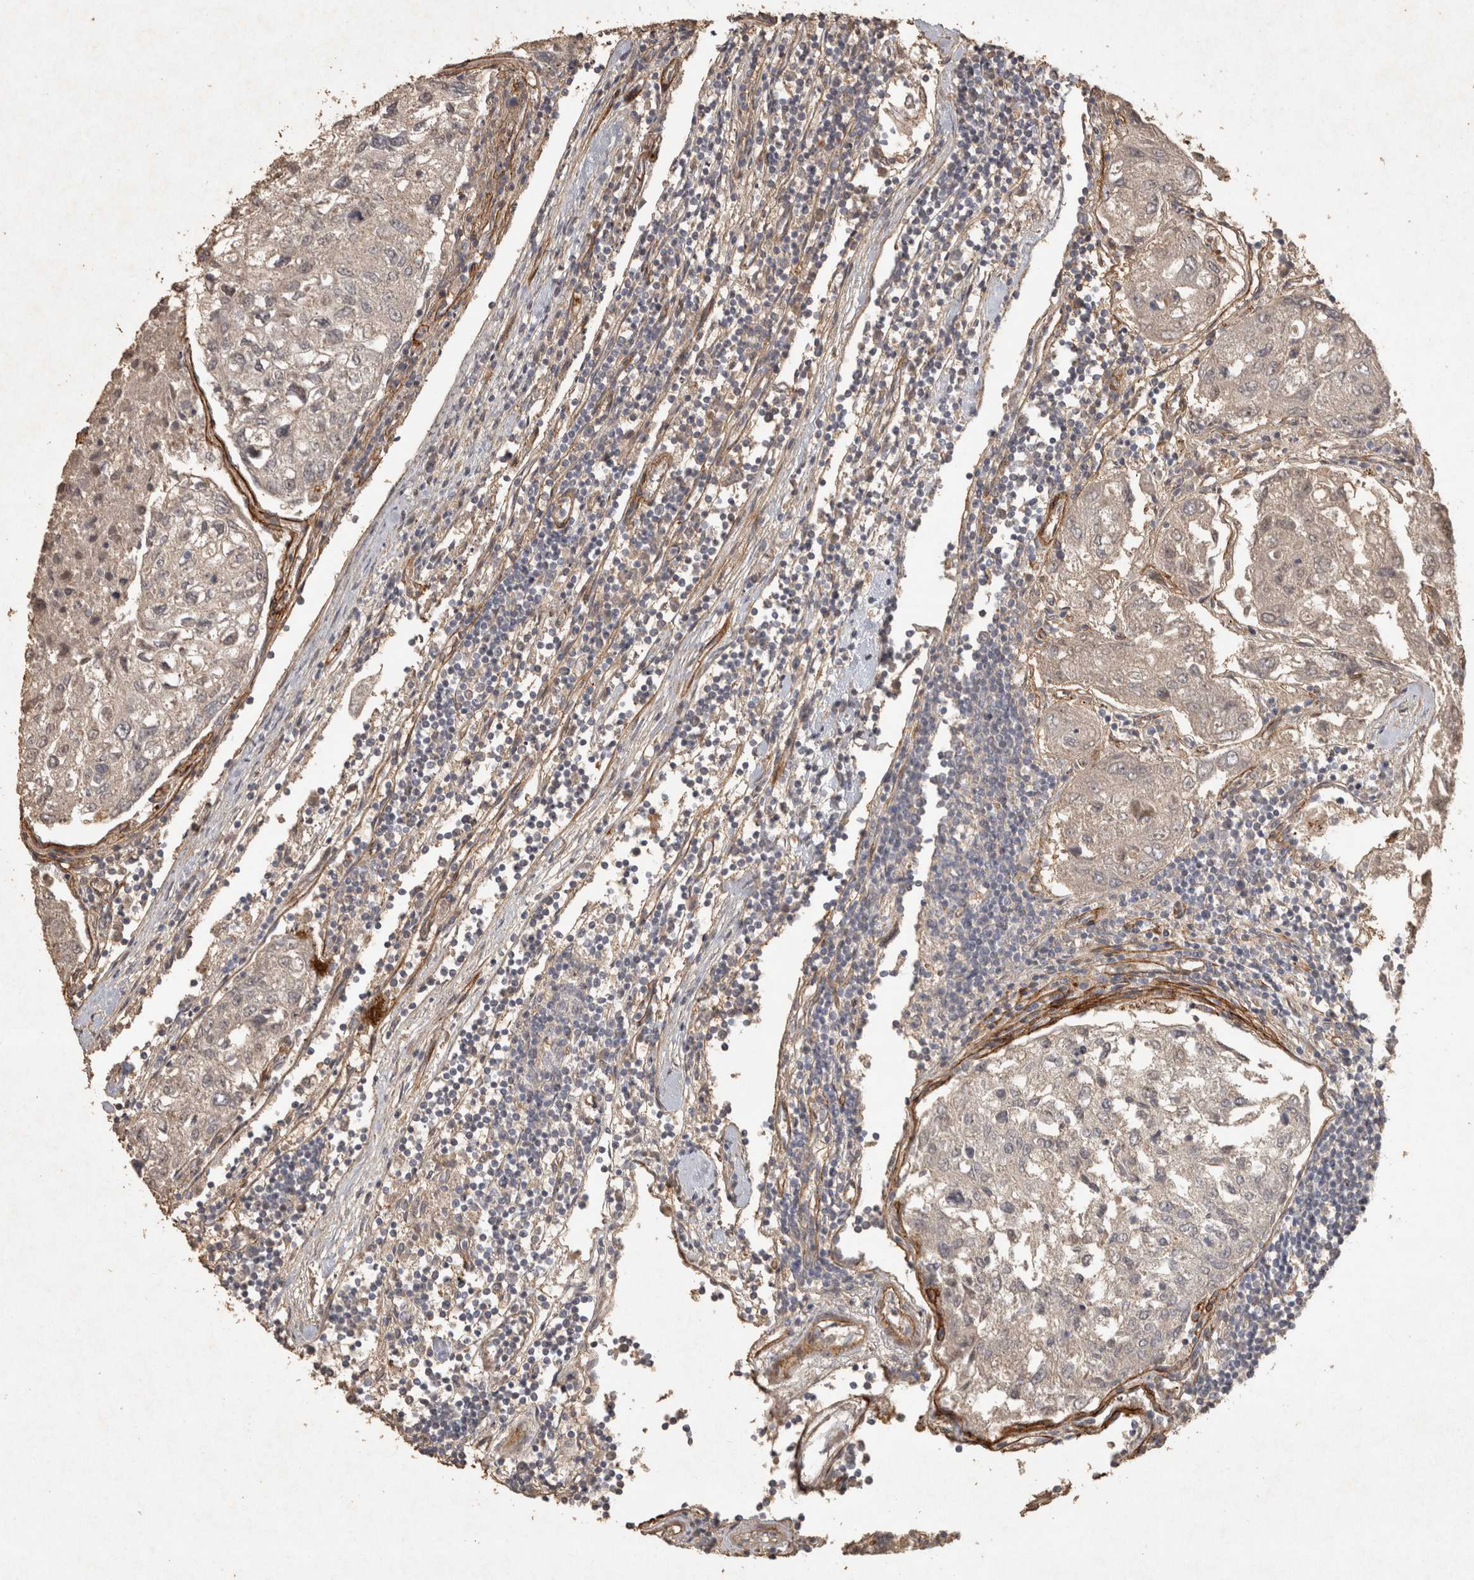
{"staining": {"intensity": "weak", "quantity": "25%-75%", "location": "cytoplasmic/membranous"}, "tissue": "urothelial cancer", "cell_type": "Tumor cells", "image_type": "cancer", "snomed": [{"axis": "morphology", "description": "Urothelial carcinoma, High grade"}, {"axis": "topography", "description": "Lymph node"}, {"axis": "topography", "description": "Urinary bladder"}], "caption": "Urothelial cancer stained with a protein marker reveals weak staining in tumor cells.", "gene": "OSTN", "patient": {"sex": "male", "age": 51}}